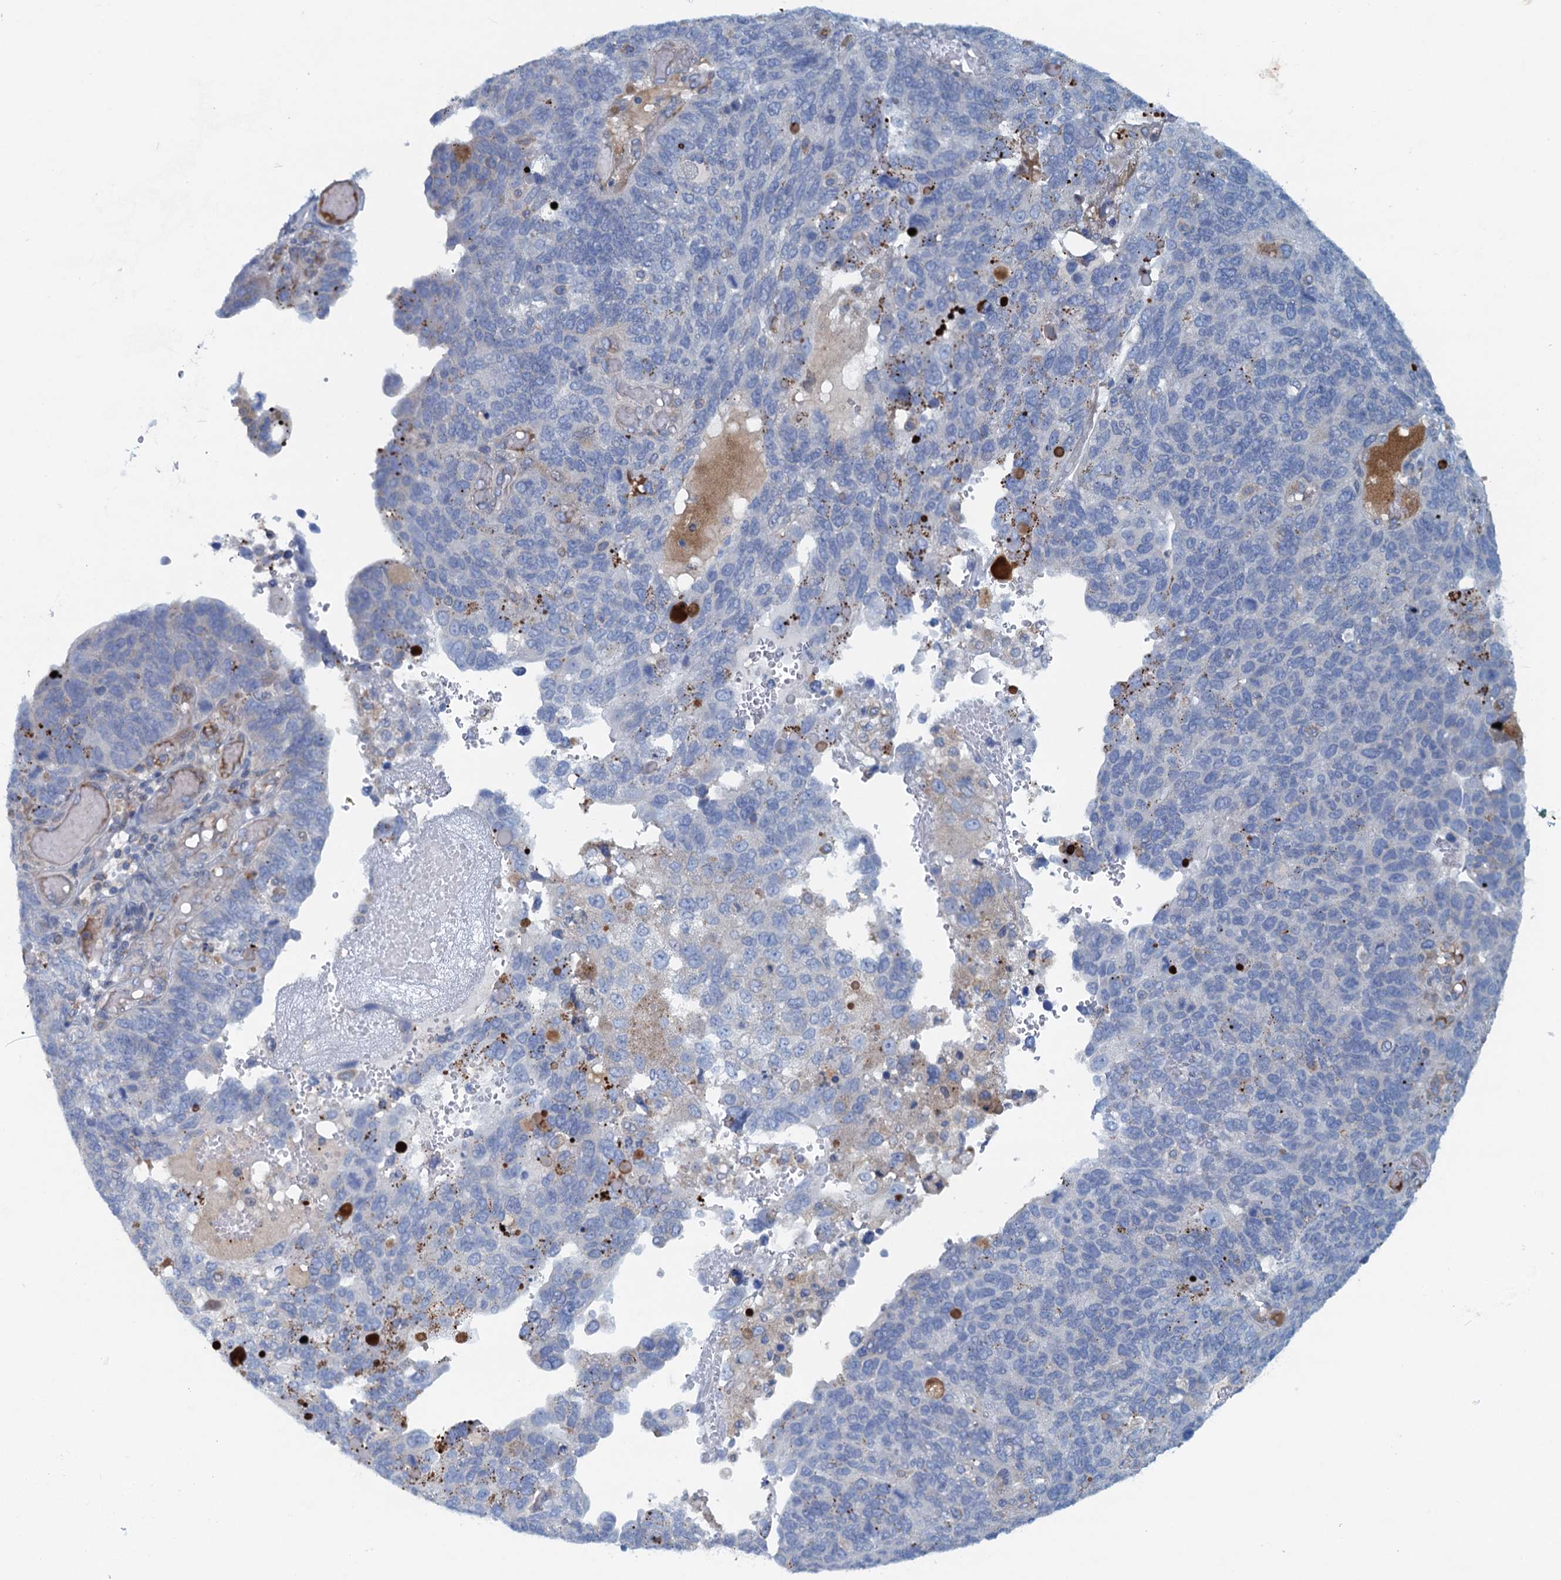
{"staining": {"intensity": "moderate", "quantity": "<25%", "location": "cytoplasmic/membranous"}, "tissue": "endometrial cancer", "cell_type": "Tumor cells", "image_type": "cancer", "snomed": [{"axis": "morphology", "description": "Adenocarcinoma, NOS"}, {"axis": "topography", "description": "Endometrium"}], "caption": "A micrograph showing moderate cytoplasmic/membranous positivity in about <25% of tumor cells in endometrial adenocarcinoma, as visualized by brown immunohistochemical staining.", "gene": "MYDGF", "patient": {"sex": "female", "age": 66}}